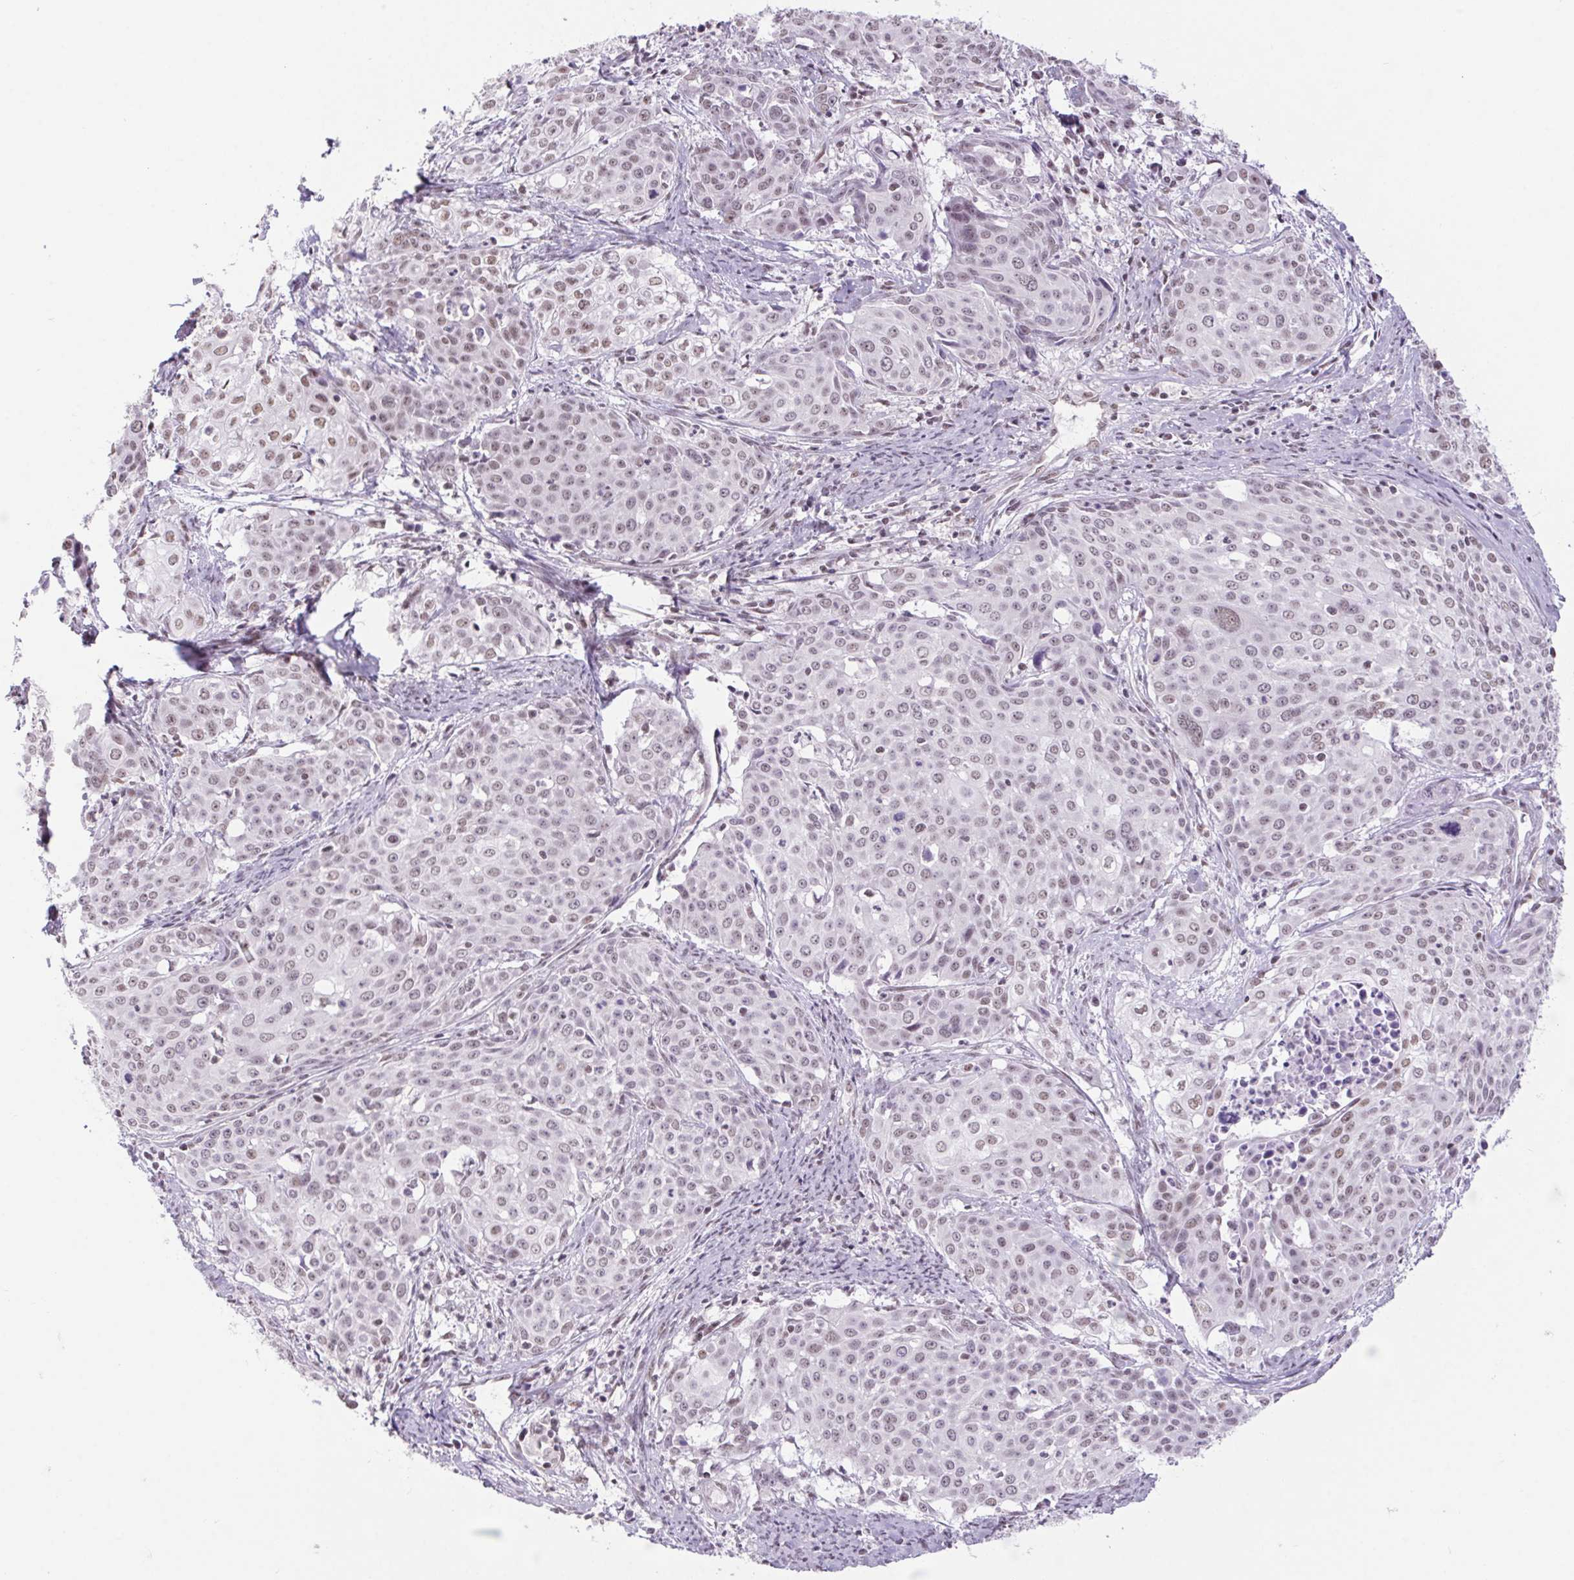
{"staining": {"intensity": "weak", "quantity": "25%-75%", "location": "nuclear"}, "tissue": "cervical cancer", "cell_type": "Tumor cells", "image_type": "cancer", "snomed": [{"axis": "morphology", "description": "Squamous cell carcinoma, NOS"}, {"axis": "topography", "description": "Cervix"}], "caption": "Cervical cancer (squamous cell carcinoma) stained with a protein marker displays weak staining in tumor cells.", "gene": "DDX17", "patient": {"sex": "female", "age": 39}}